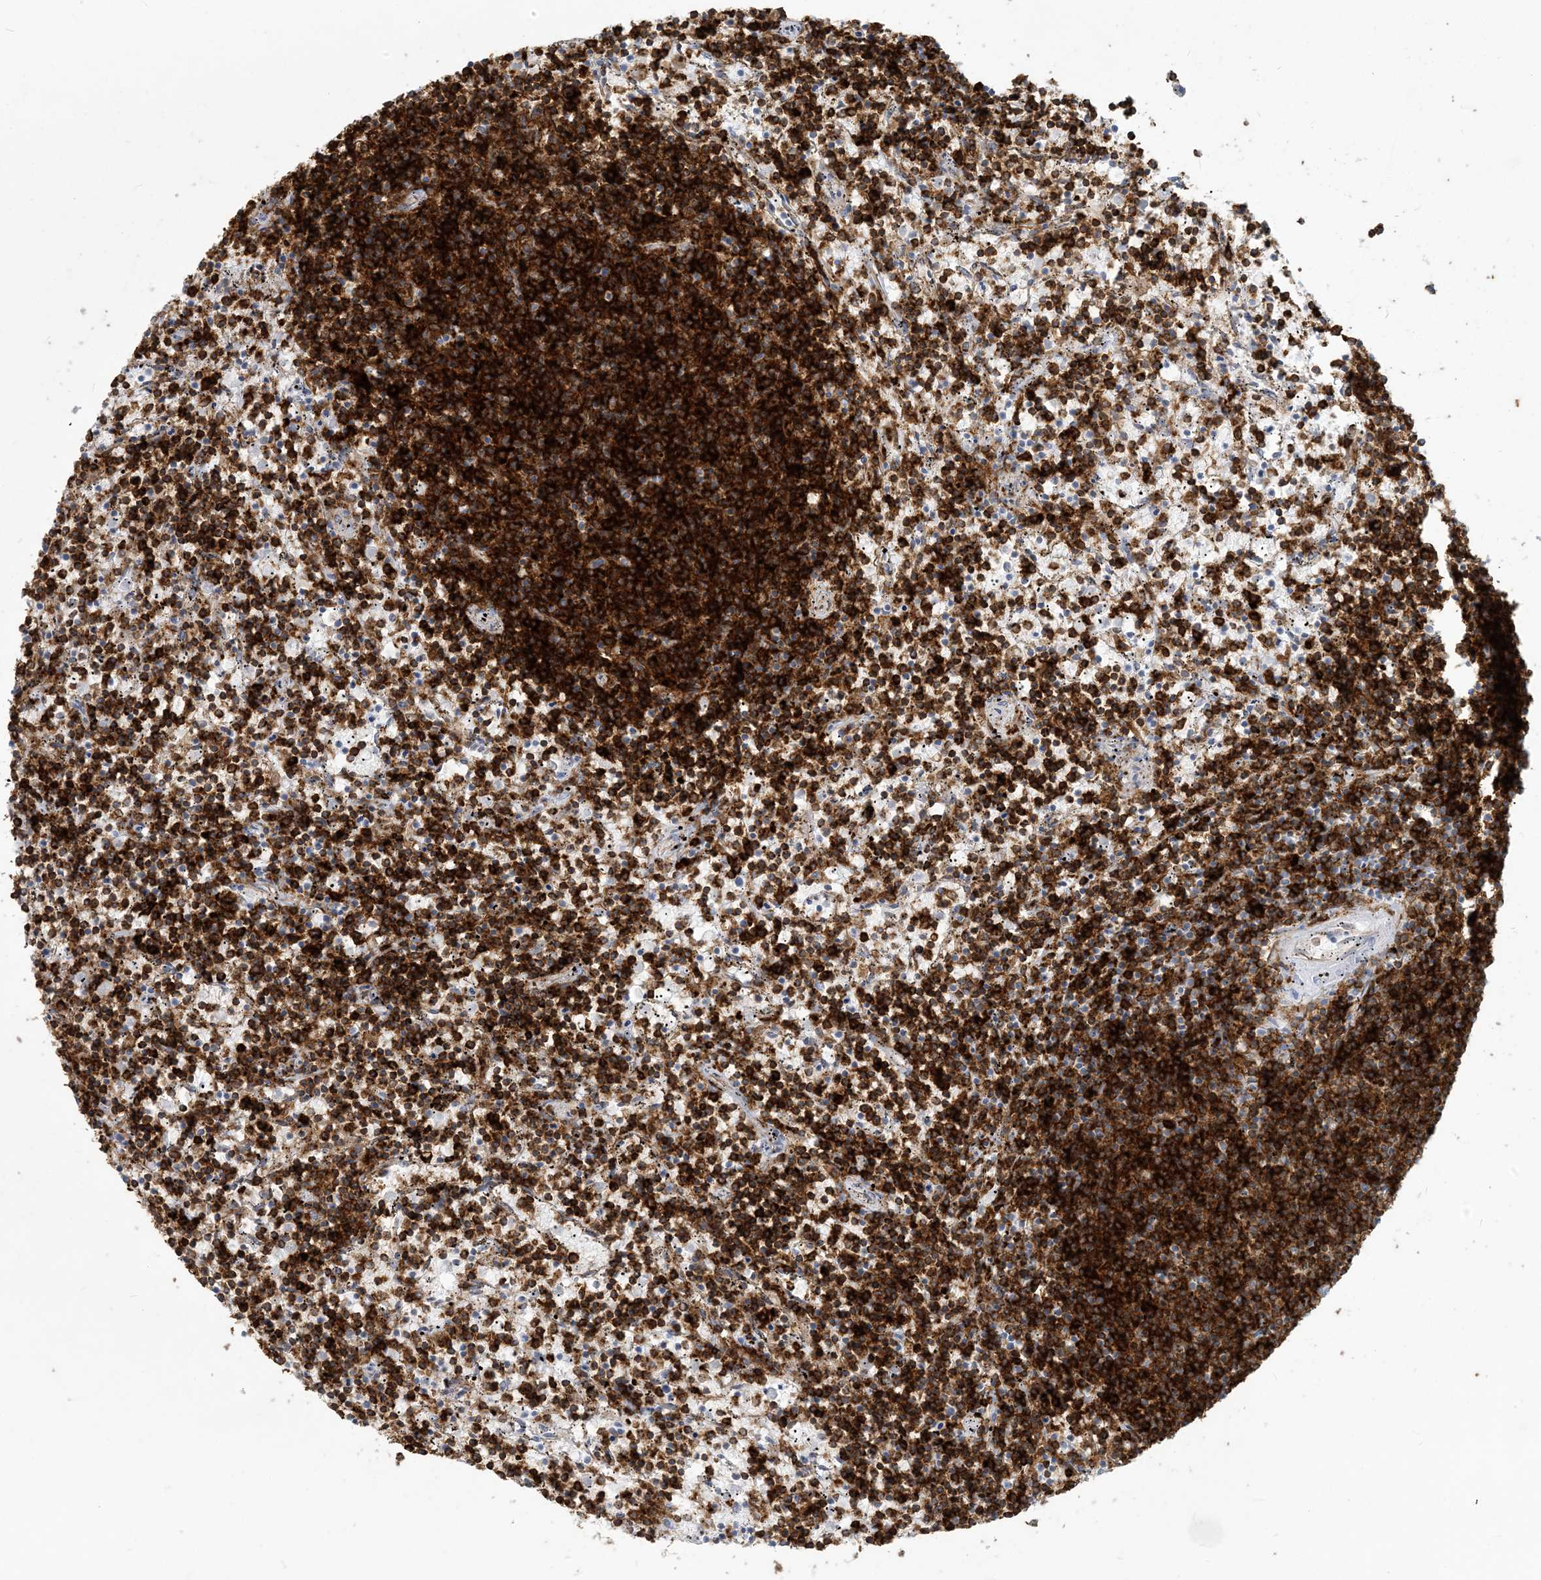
{"staining": {"intensity": "strong", "quantity": ">75%", "location": "cytoplasmic/membranous"}, "tissue": "lymphoma", "cell_type": "Tumor cells", "image_type": "cancer", "snomed": [{"axis": "morphology", "description": "Malignant lymphoma, non-Hodgkin's type, Low grade"}, {"axis": "topography", "description": "Spleen"}], "caption": "Lymphoma stained with immunohistochemistry (IHC) exhibits strong cytoplasmic/membranous positivity in about >75% of tumor cells.", "gene": "HLA-DRB1", "patient": {"sex": "female", "age": 50}}